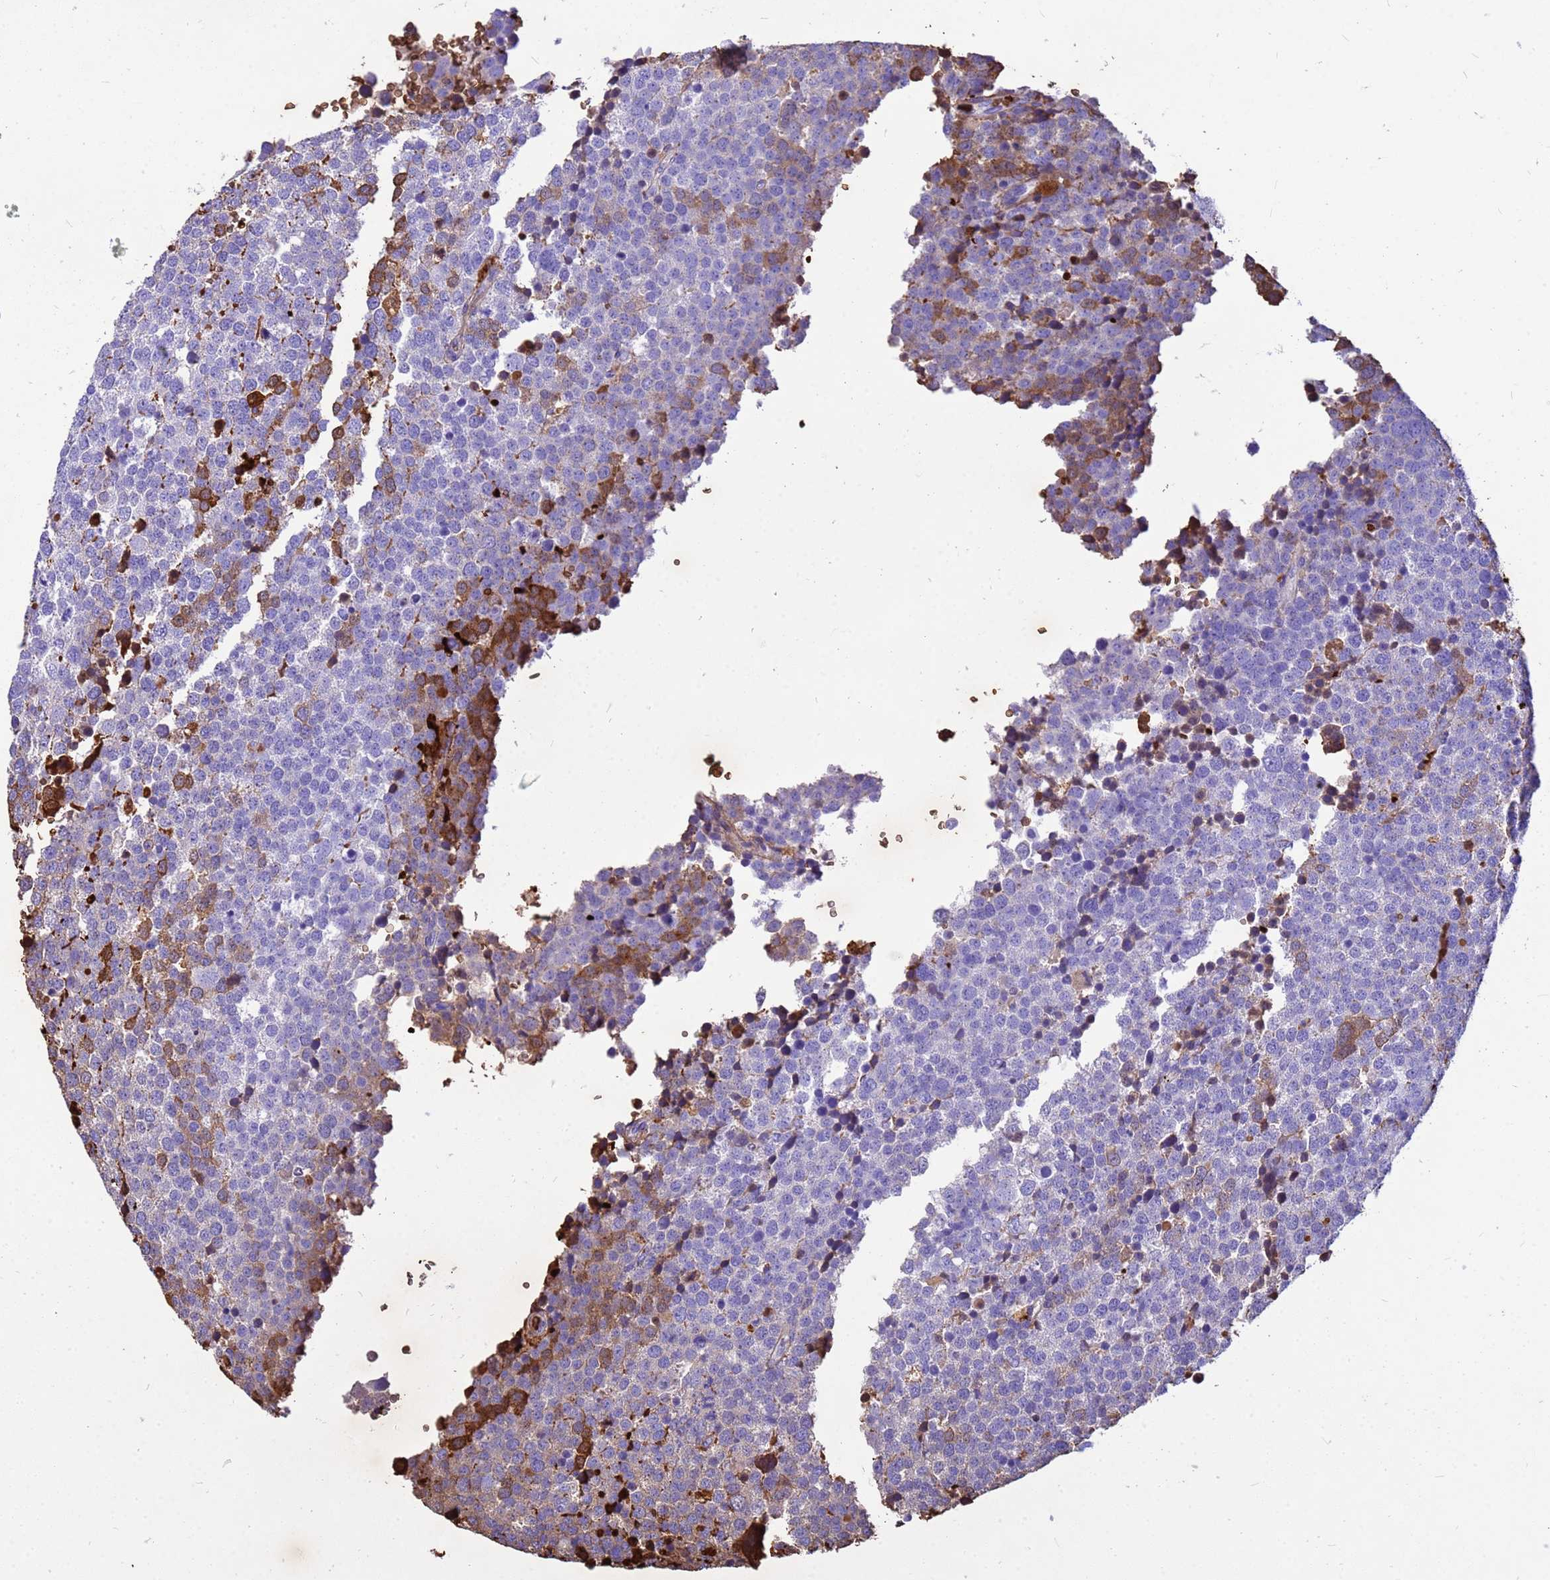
{"staining": {"intensity": "negative", "quantity": "none", "location": "none"}, "tissue": "testis cancer", "cell_type": "Tumor cells", "image_type": "cancer", "snomed": [{"axis": "morphology", "description": "Seminoma, NOS"}, {"axis": "topography", "description": "Testis"}], "caption": "Human testis cancer (seminoma) stained for a protein using immunohistochemistry shows no expression in tumor cells.", "gene": "HBA2", "patient": {"sex": "male", "age": 71}}